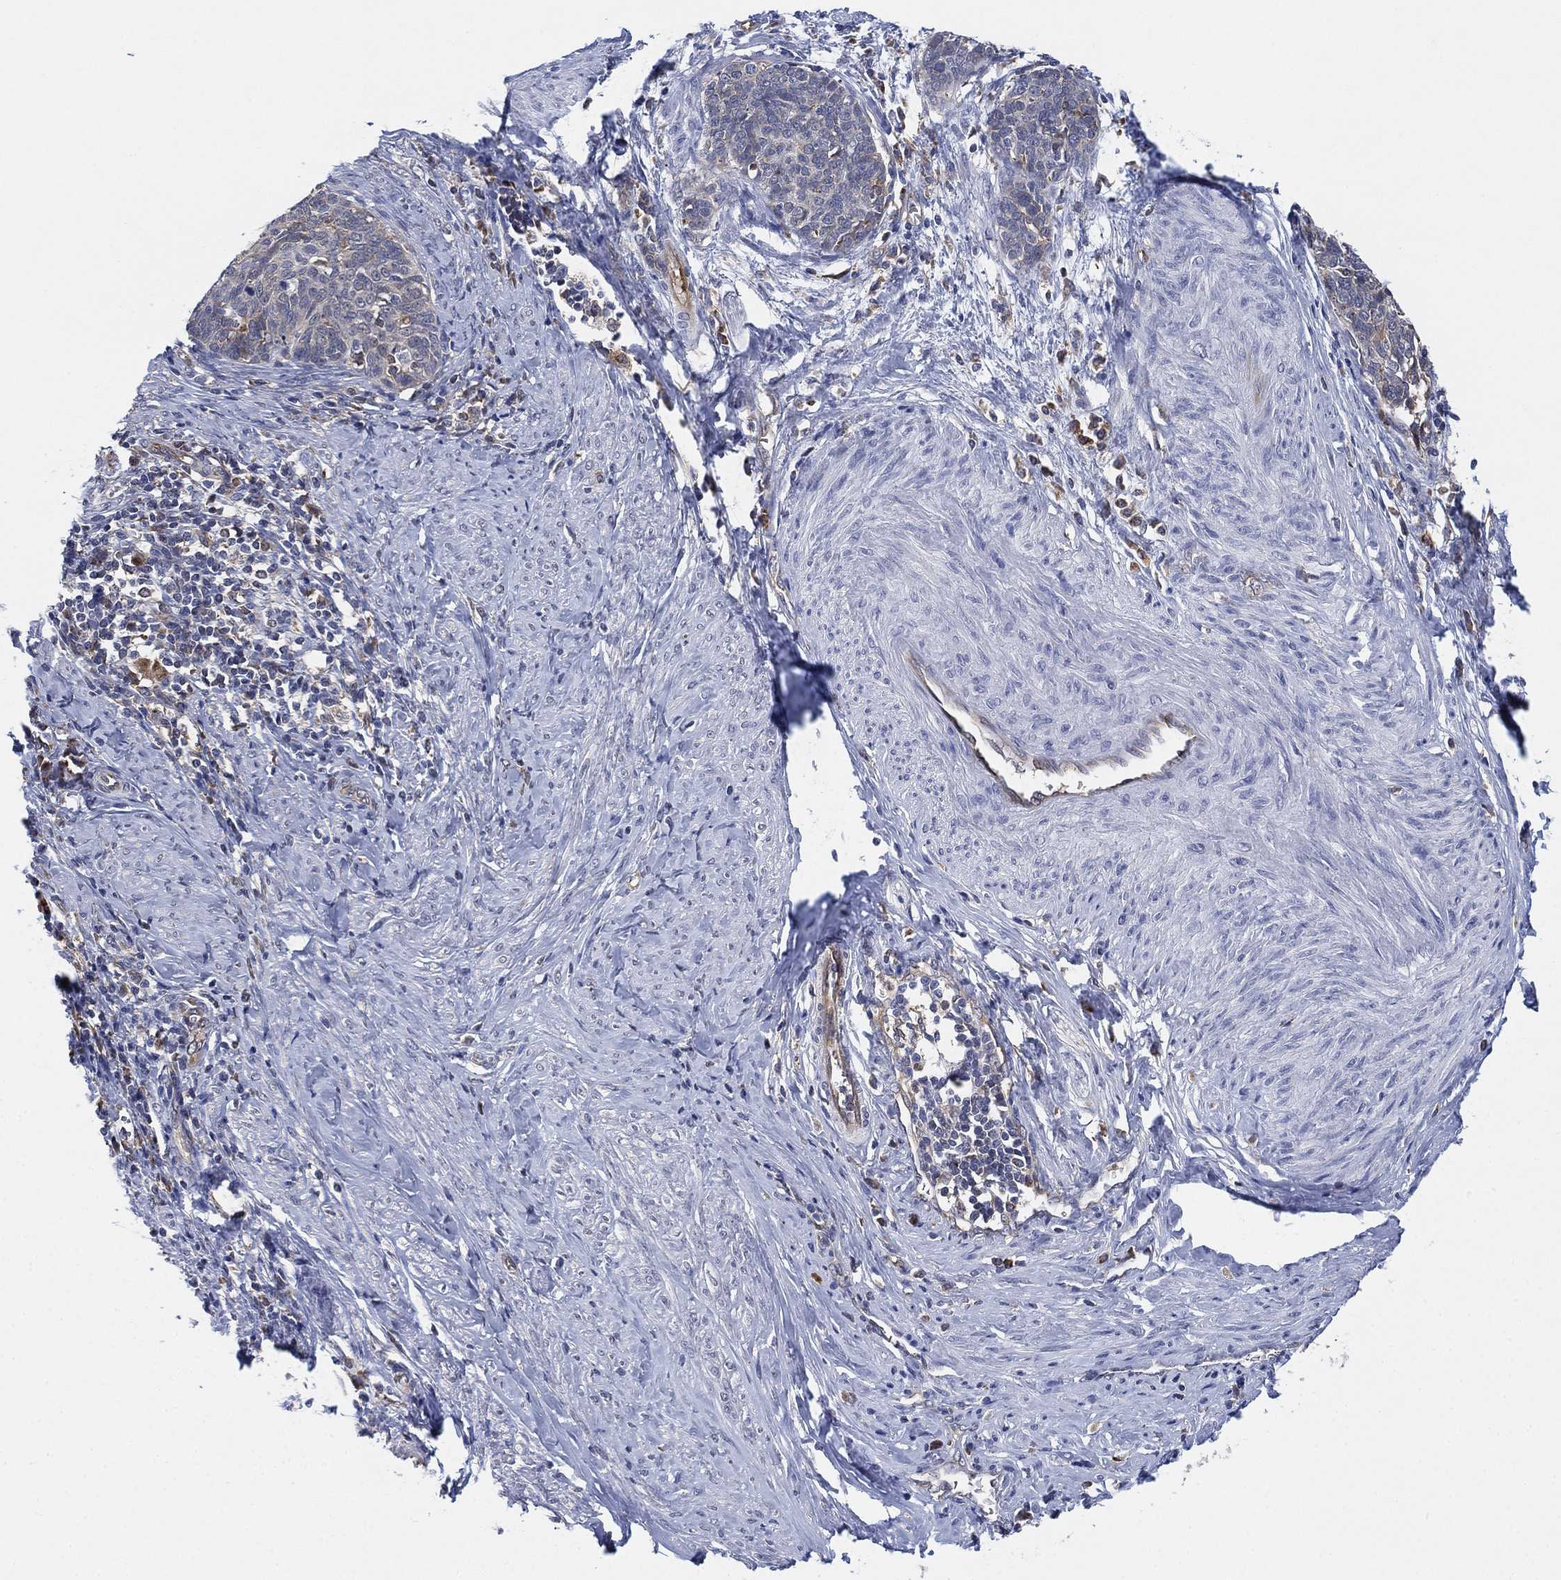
{"staining": {"intensity": "negative", "quantity": "none", "location": "none"}, "tissue": "cervical cancer", "cell_type": "Tumor cells", "image_type": "cancer", "snomed": [{"axis": "morphology", "description": "Normal tissue, NOS"}, {"axis": "morphology", "description": "Squamous cell carcinoma, NOS"}, {"axis": "topography", "description": "Cervix"}], "caption": "A micrograph of human cervical cancer (squamous cell carcinoma) is negative for staining in tumor cells.", "gene": "FES", "patient": {"sex": "female", "age": 39}}